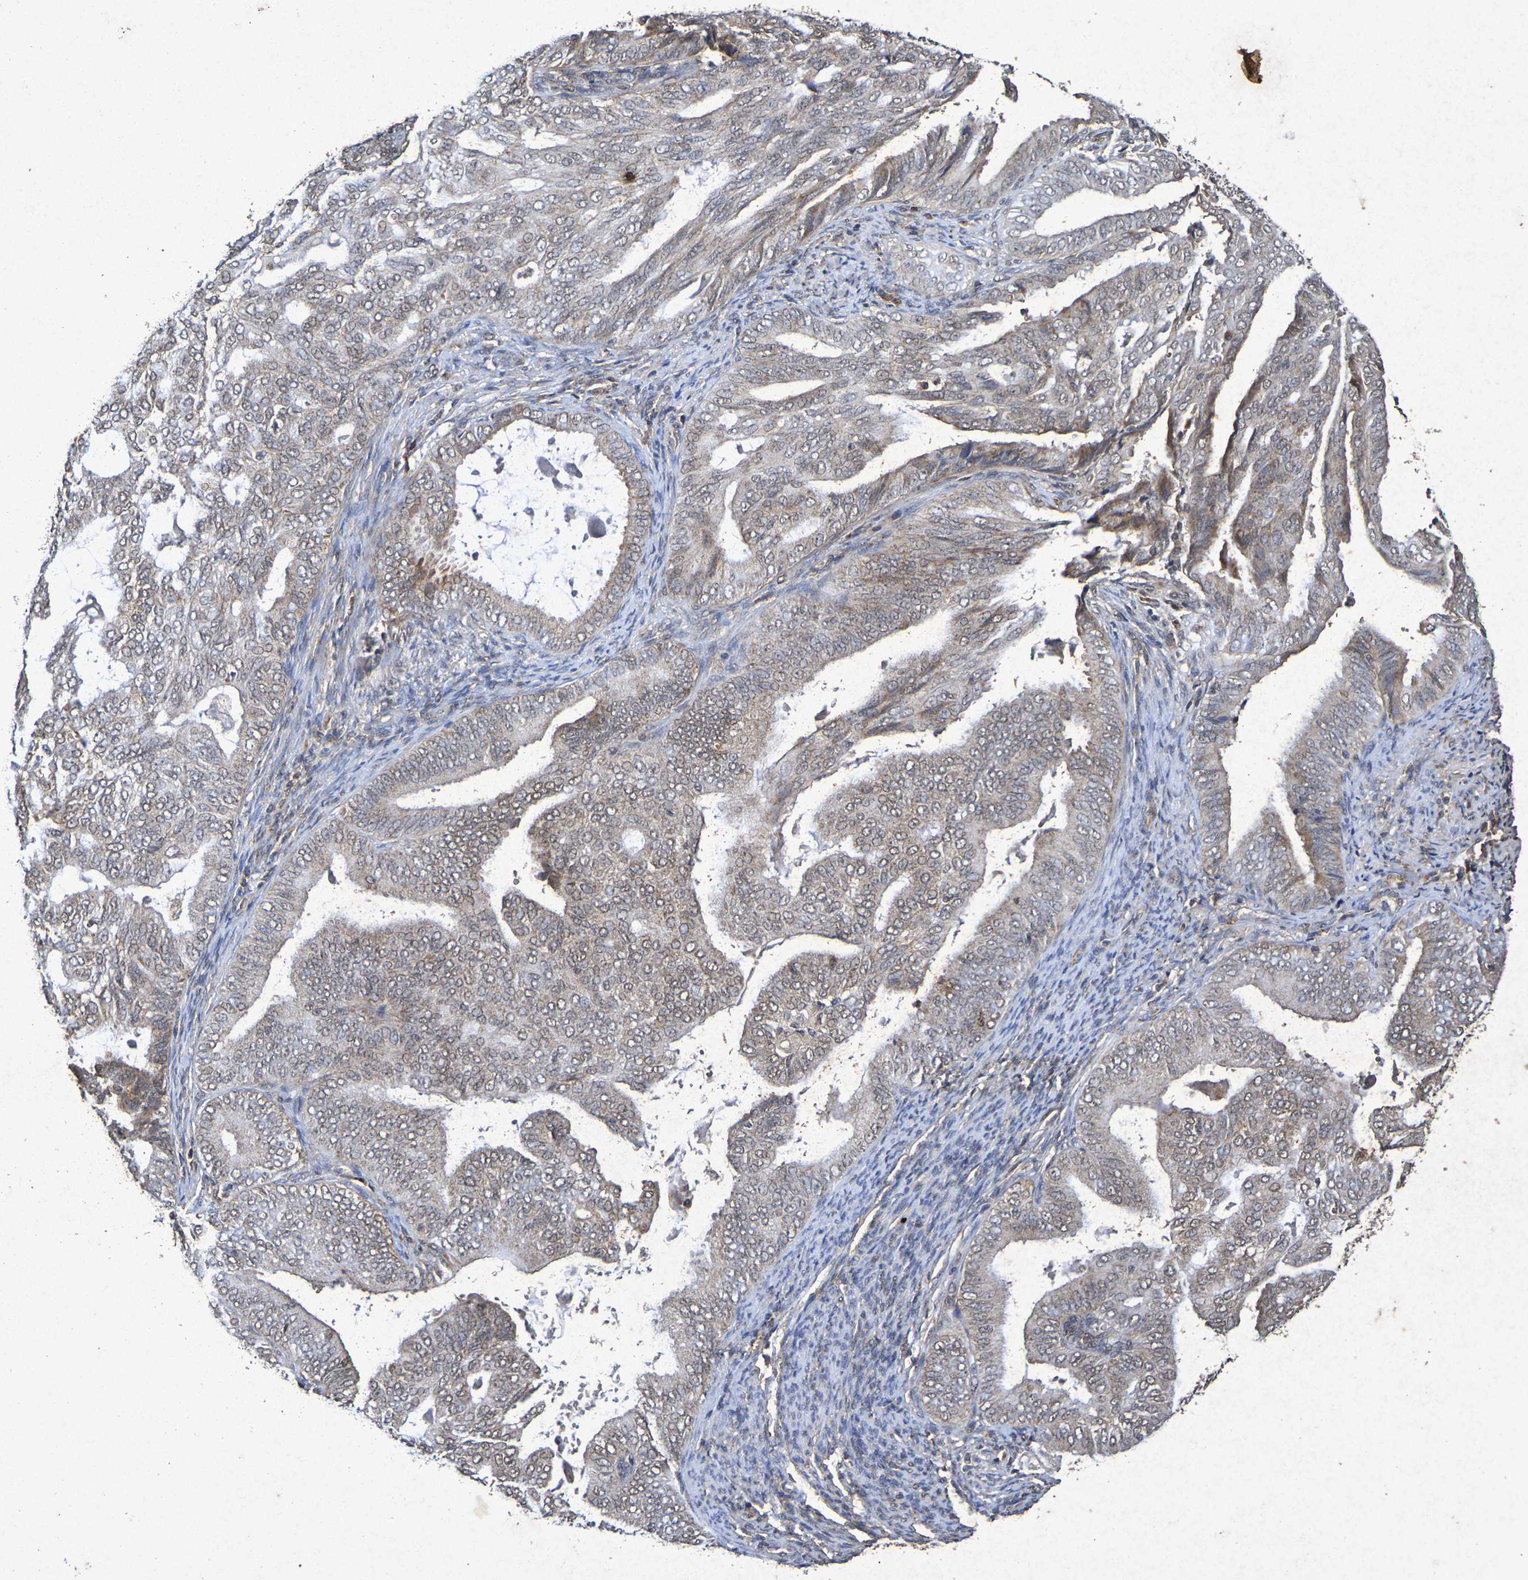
{"staining": {"intensity": "weak", "quantity": "25%-75%", "location": "cytoplasmic/membranous,nuclear"}, "tissue": "endometrial cancer", "cell_type": "Tumor cells", "image_type": "cancer", "snomed": [{"axis": "morphology", "description": "Adenocarcinoma, NOS"}, {"axis": "topography", "description": "Endometrium"}], "caption": "Protein expression analysis of endometrial cancer demonstrates weak cytoplasmic/membranous and nuclear positivity in approximately 25%-75% of tumor cells. (Brightfield microscopy of DAB IHC at high magnification).", "gene": "GUCY1A2", "patient": {"sex": "female", "age": 58}}